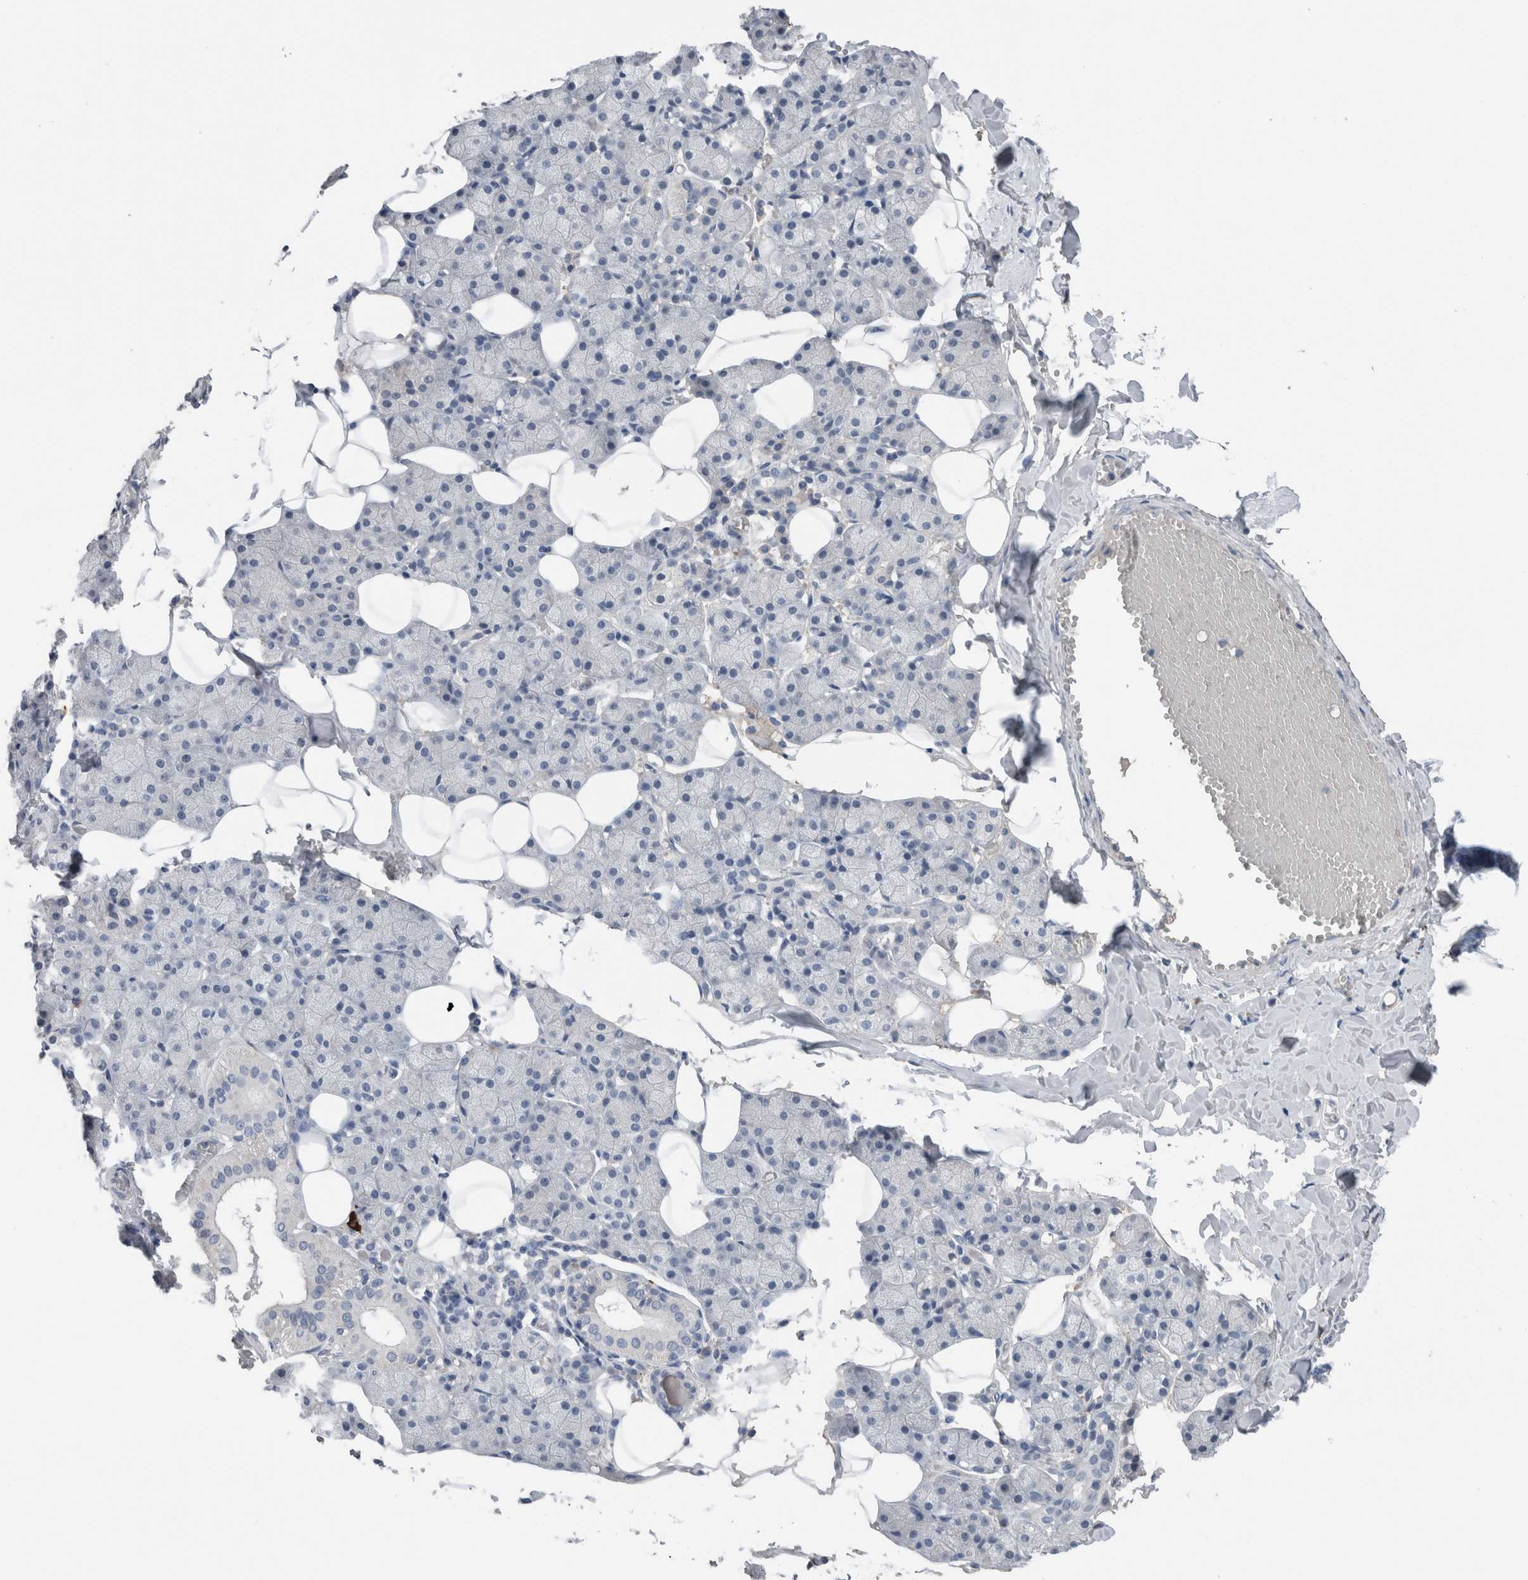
{"staining": {"intensity": "negative", "quantity": "none", "location": "none"}, "tissue": "salivary gland", "cell_type": "Glandular cells", "image_type": "normal", "snomed": [{"axis": "morphology", "description": "Normal tissue, NOS"}, {"axis": "topography", "description": "Salivary gland"}], "caption": "A histopathology image of human salivary gland is negative for staining in glandular cells. Nuclei are stained in blue.", "gene": "CRNN", "patient": {"sex": "female", "age": 33}}